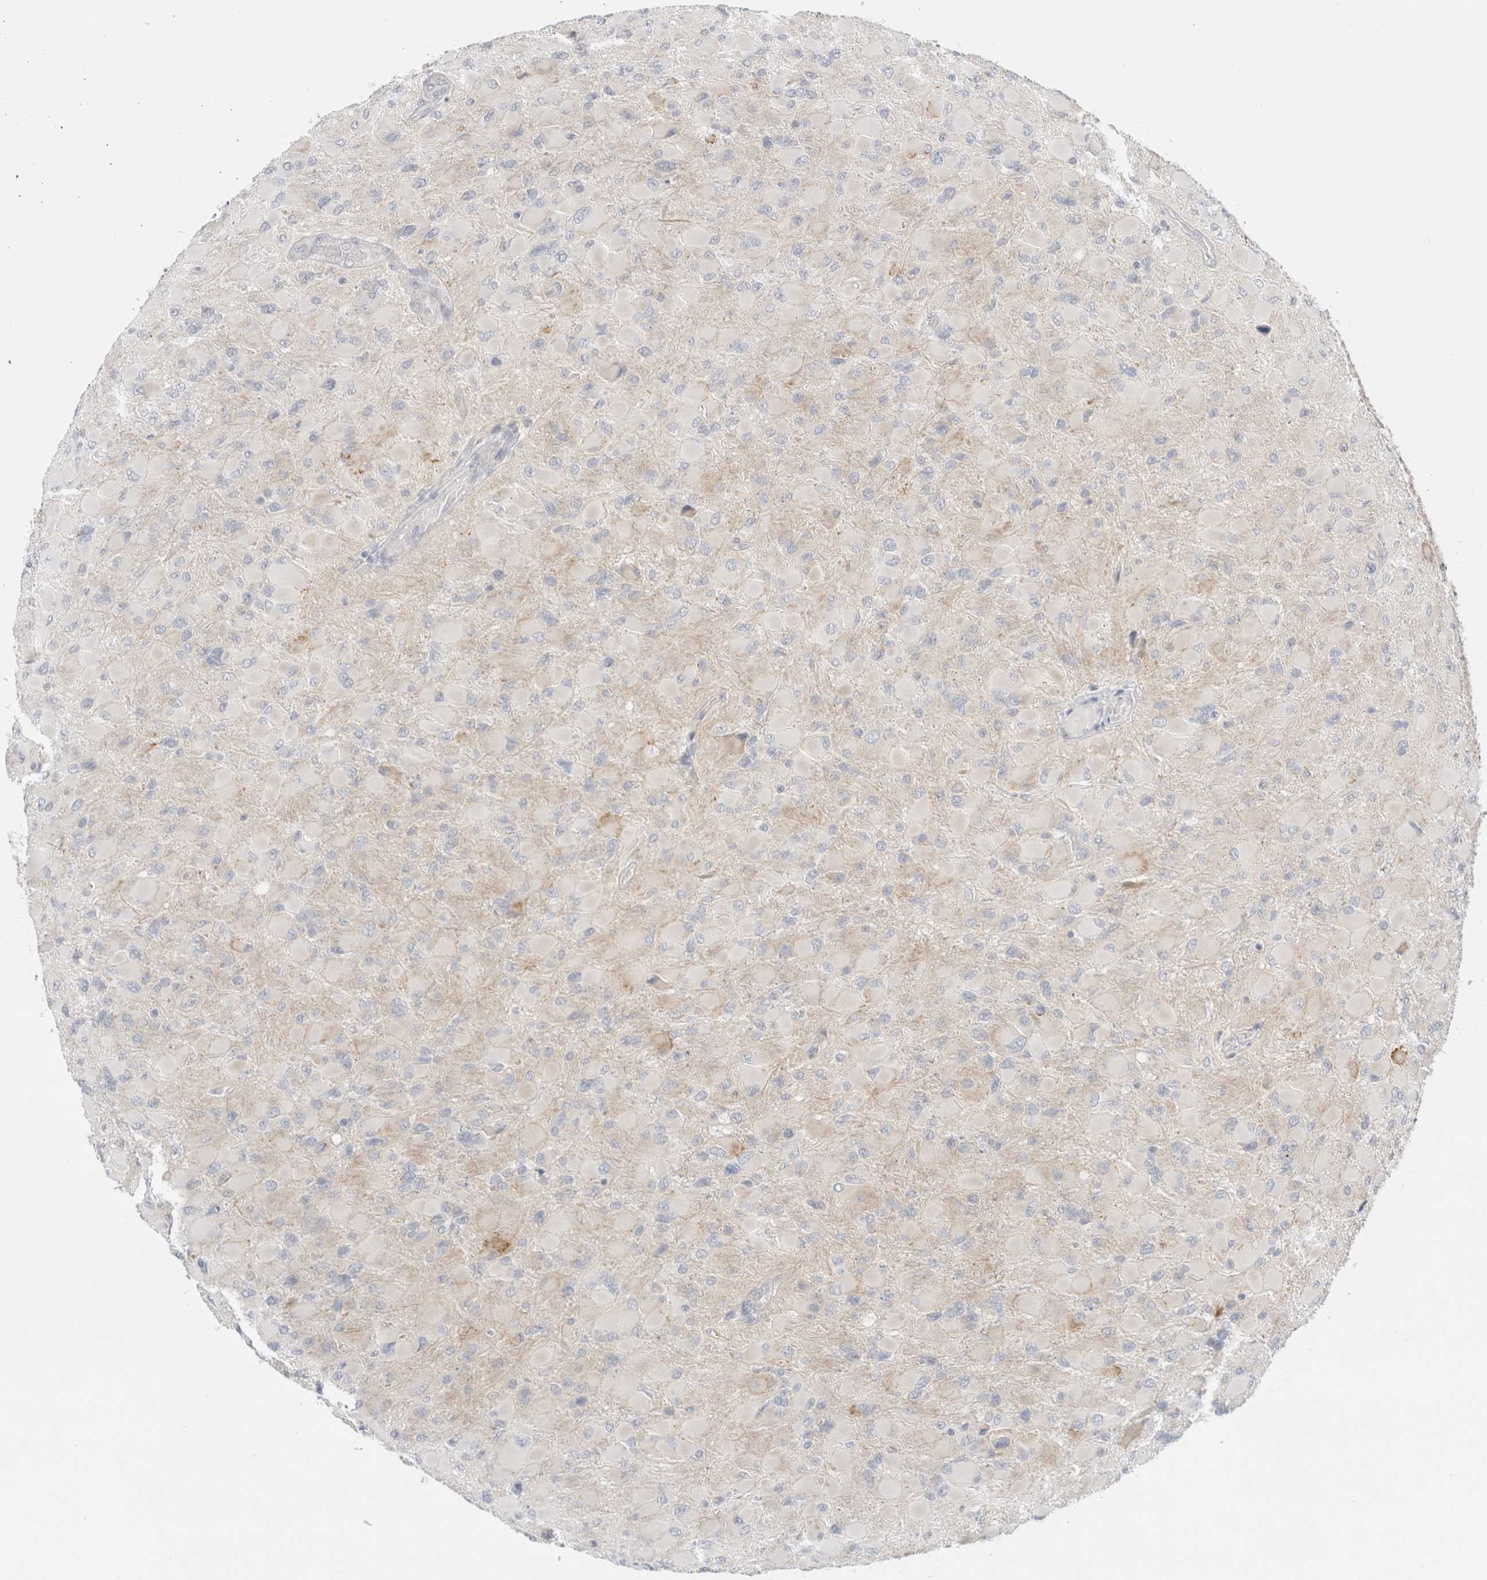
{"staining": {"intensity": "negative", "quantity": "none", "location": "none"}, "tissue": "glioma", "cell_type": "Tumor cells", "image_type": "cancer", "snomed": [{"axis": "morphology", "description": "Glioma, malignant, High grade"}, {"axis": "topography", "description": "Cerebral cortex"}], "caption": "There is no significant staining in tumor cells of malignant glioma (high-grade).", "gene": "FAHD1", "patient": {"sex": "female", "age": 36}}